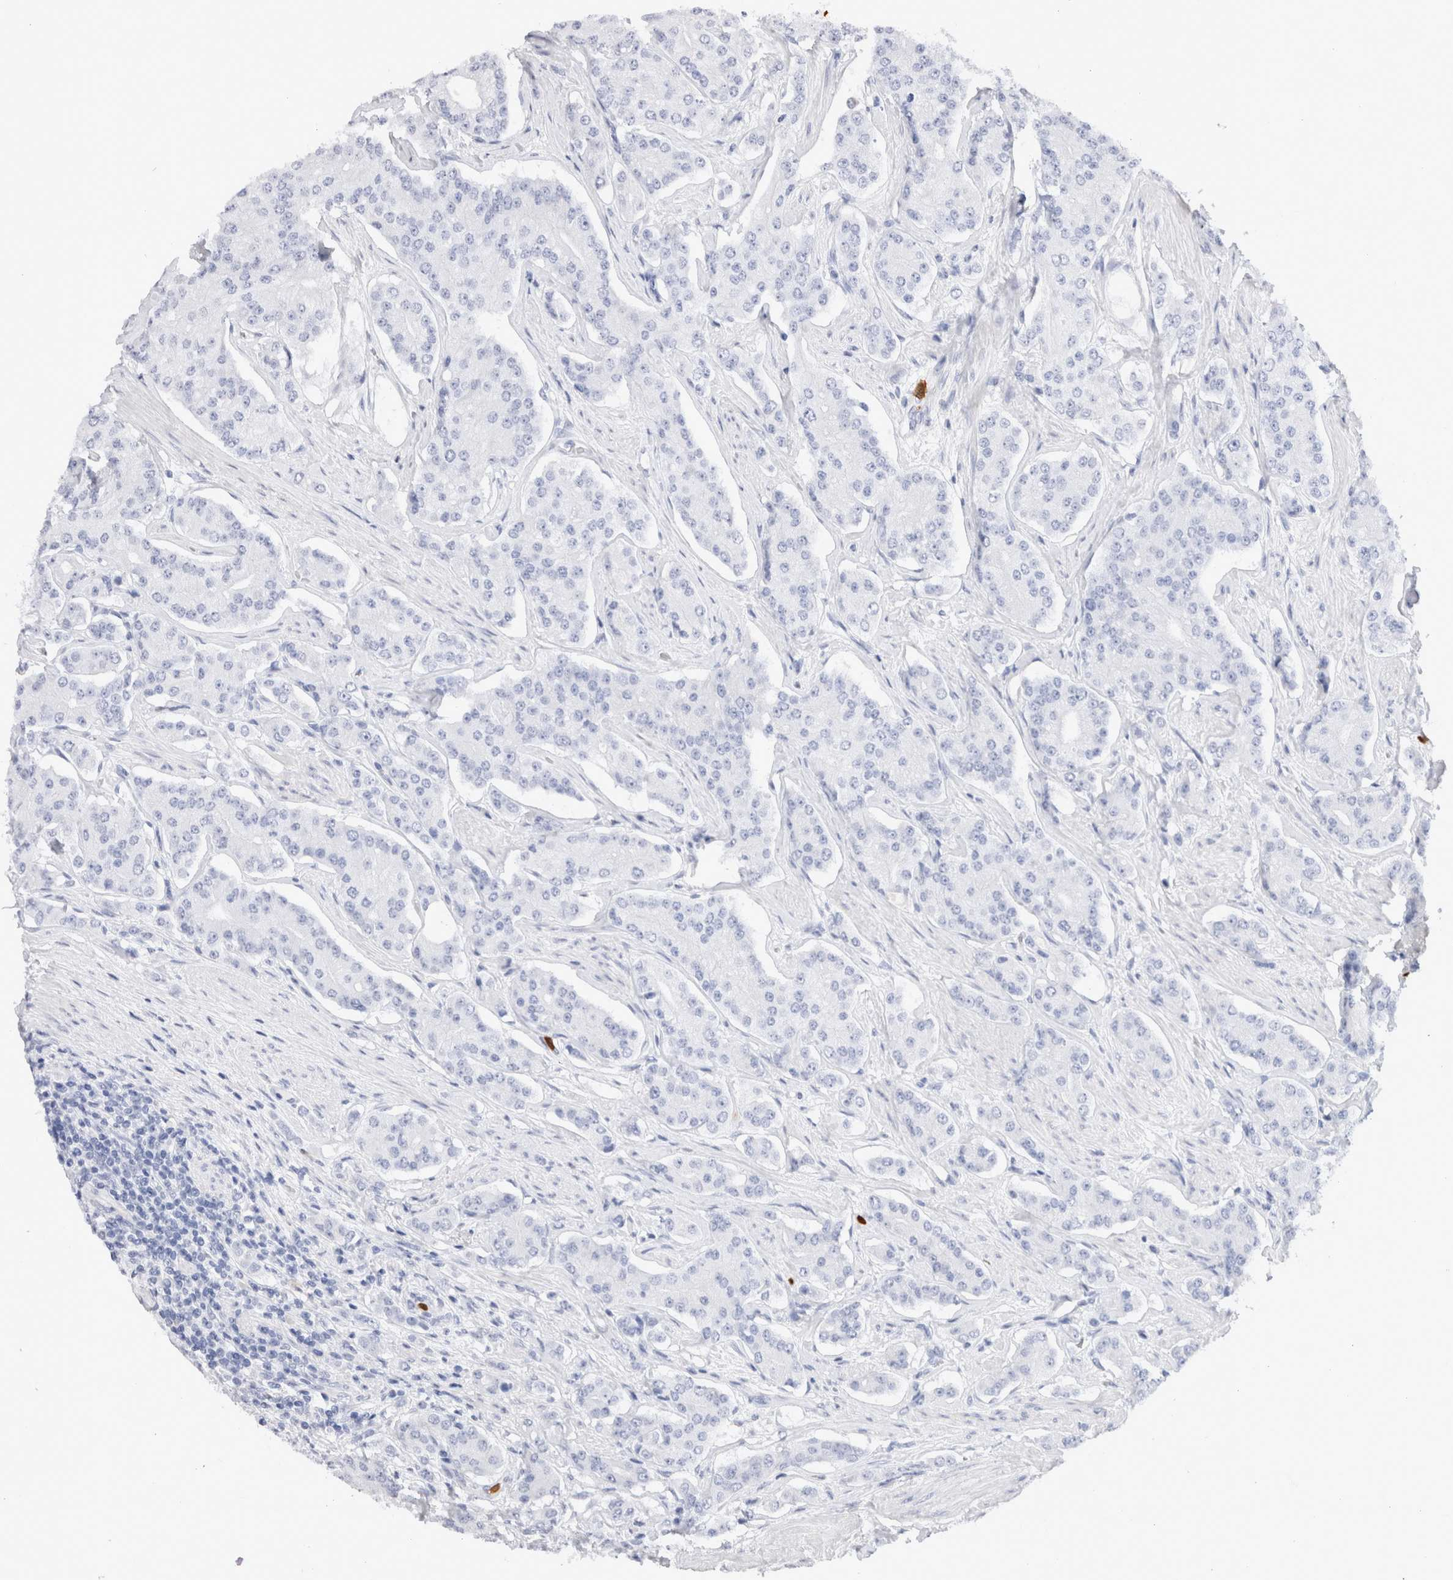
{"staining": {"intensity": "negative", "quantity": "none", "location": "none"}, "tissue": "prostate cancer", "cell_type": "Tumor cells", "image_type": "cancer", "snomed": [{"axis": "morphology", "description": "Adenocarcinoma, High grade"}, {"axis": "topography", "description": "Prostate"}], "caption": "Prostate cancer was stained to show a protein in brown. There is no significant staining in tumor cells. The staining was performed using DAB to visualize the protein expression in brown, while the nuclei were stained in blue with hematoxylin (Magnification: 20x).", "gene": "SLC10A5", "patient": {"sex": "male", "age": 71}}